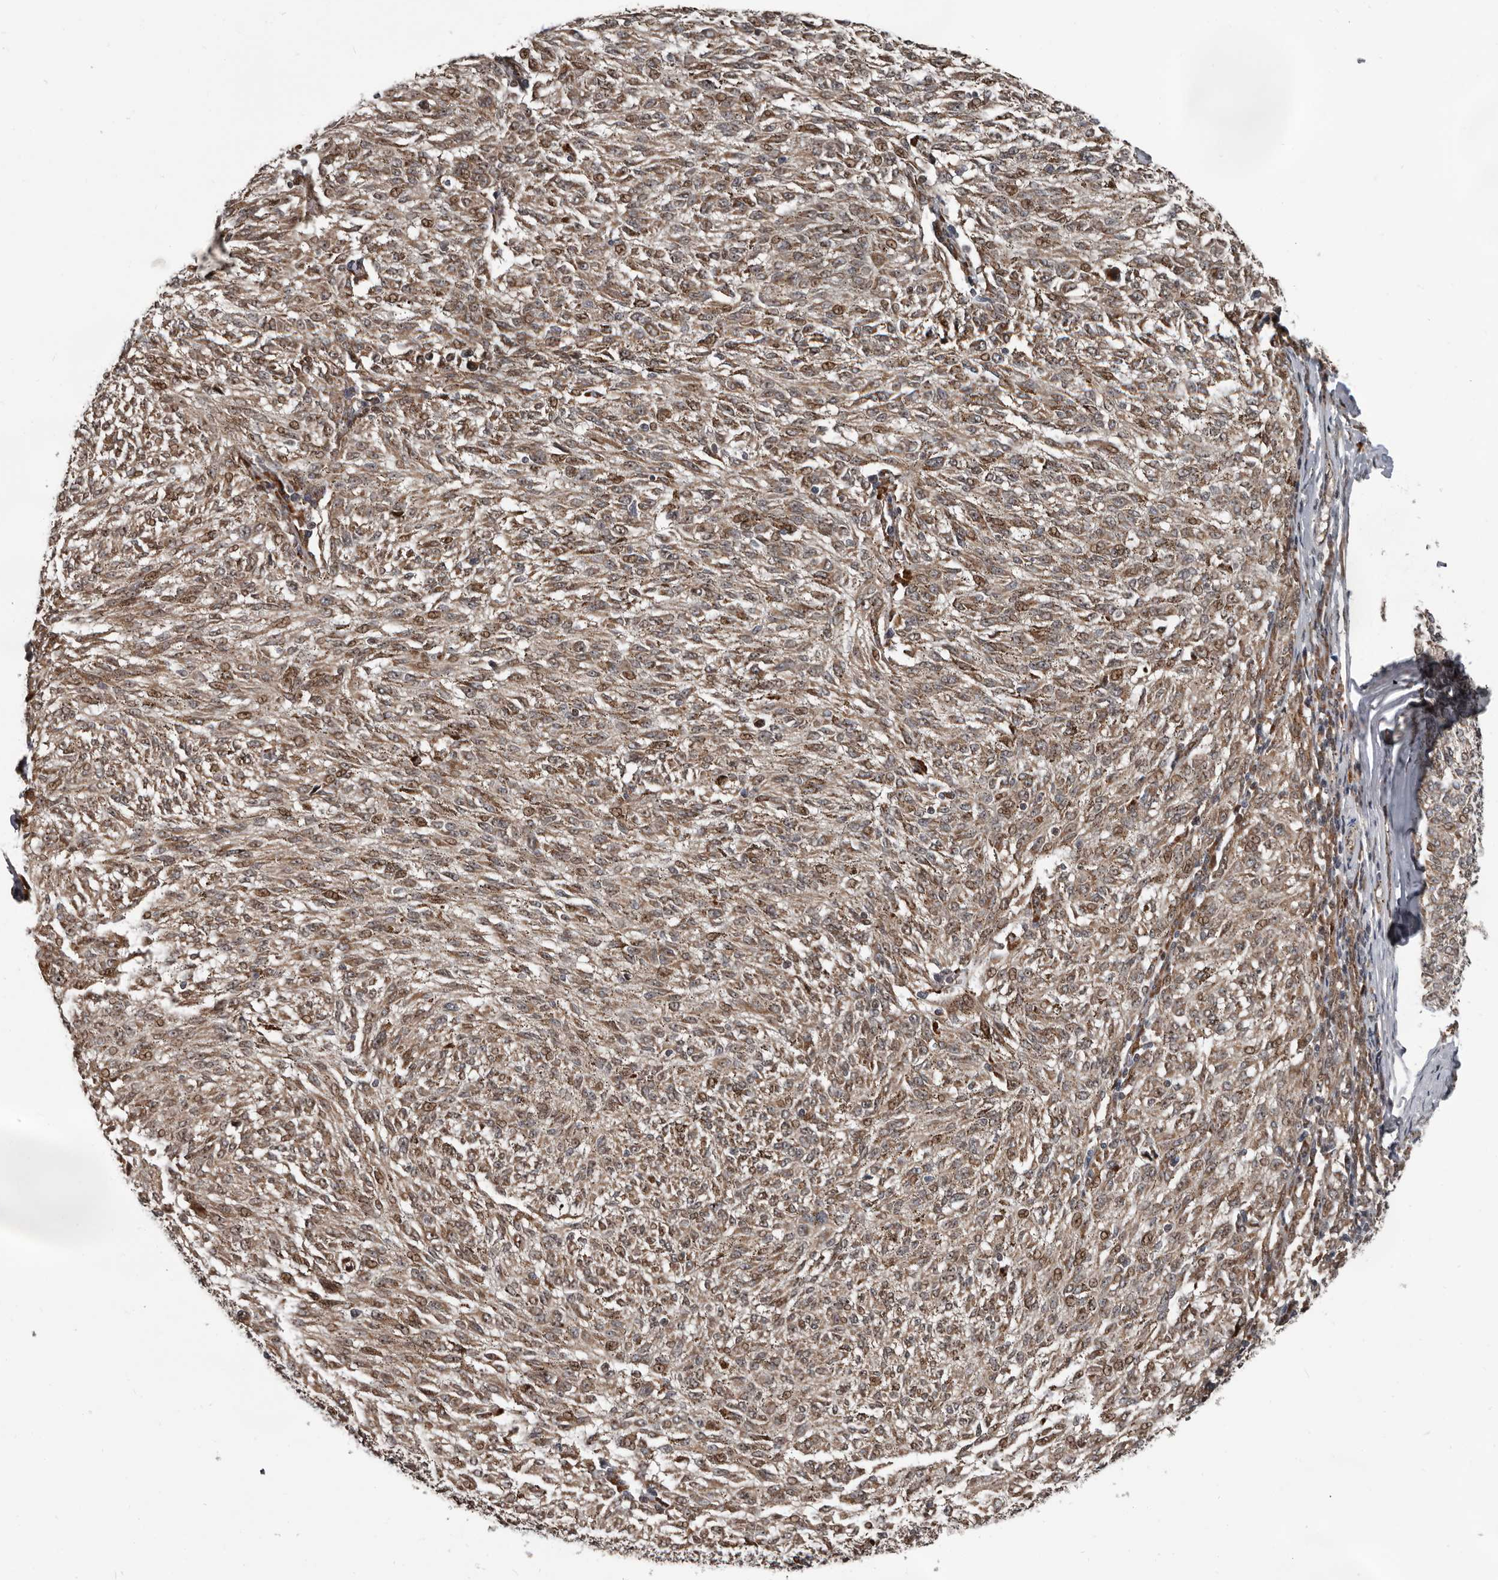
{"staining": {"intensity": "moderate", "quantity": ">75%", "location": "cytoplasmic/membranous,nuclear"}, "tissue": "melanoma", "cell_type": "Tumor cells", "image_type": "cancer", "snomed": [{"axis": "morphology", "description": "Malignant melanoma, NOS"}, {"axis": "topography", "description": "Skin"}], "caption": "This is an image of immunohistochemistry (IHC) staining of malignant melanoma, which shows moderate positivity in the cytoplasmic/membranous and nuclear of tumor cells.", "gene": "CHD1L", "patient": {"sex": "female", "age": 72}}